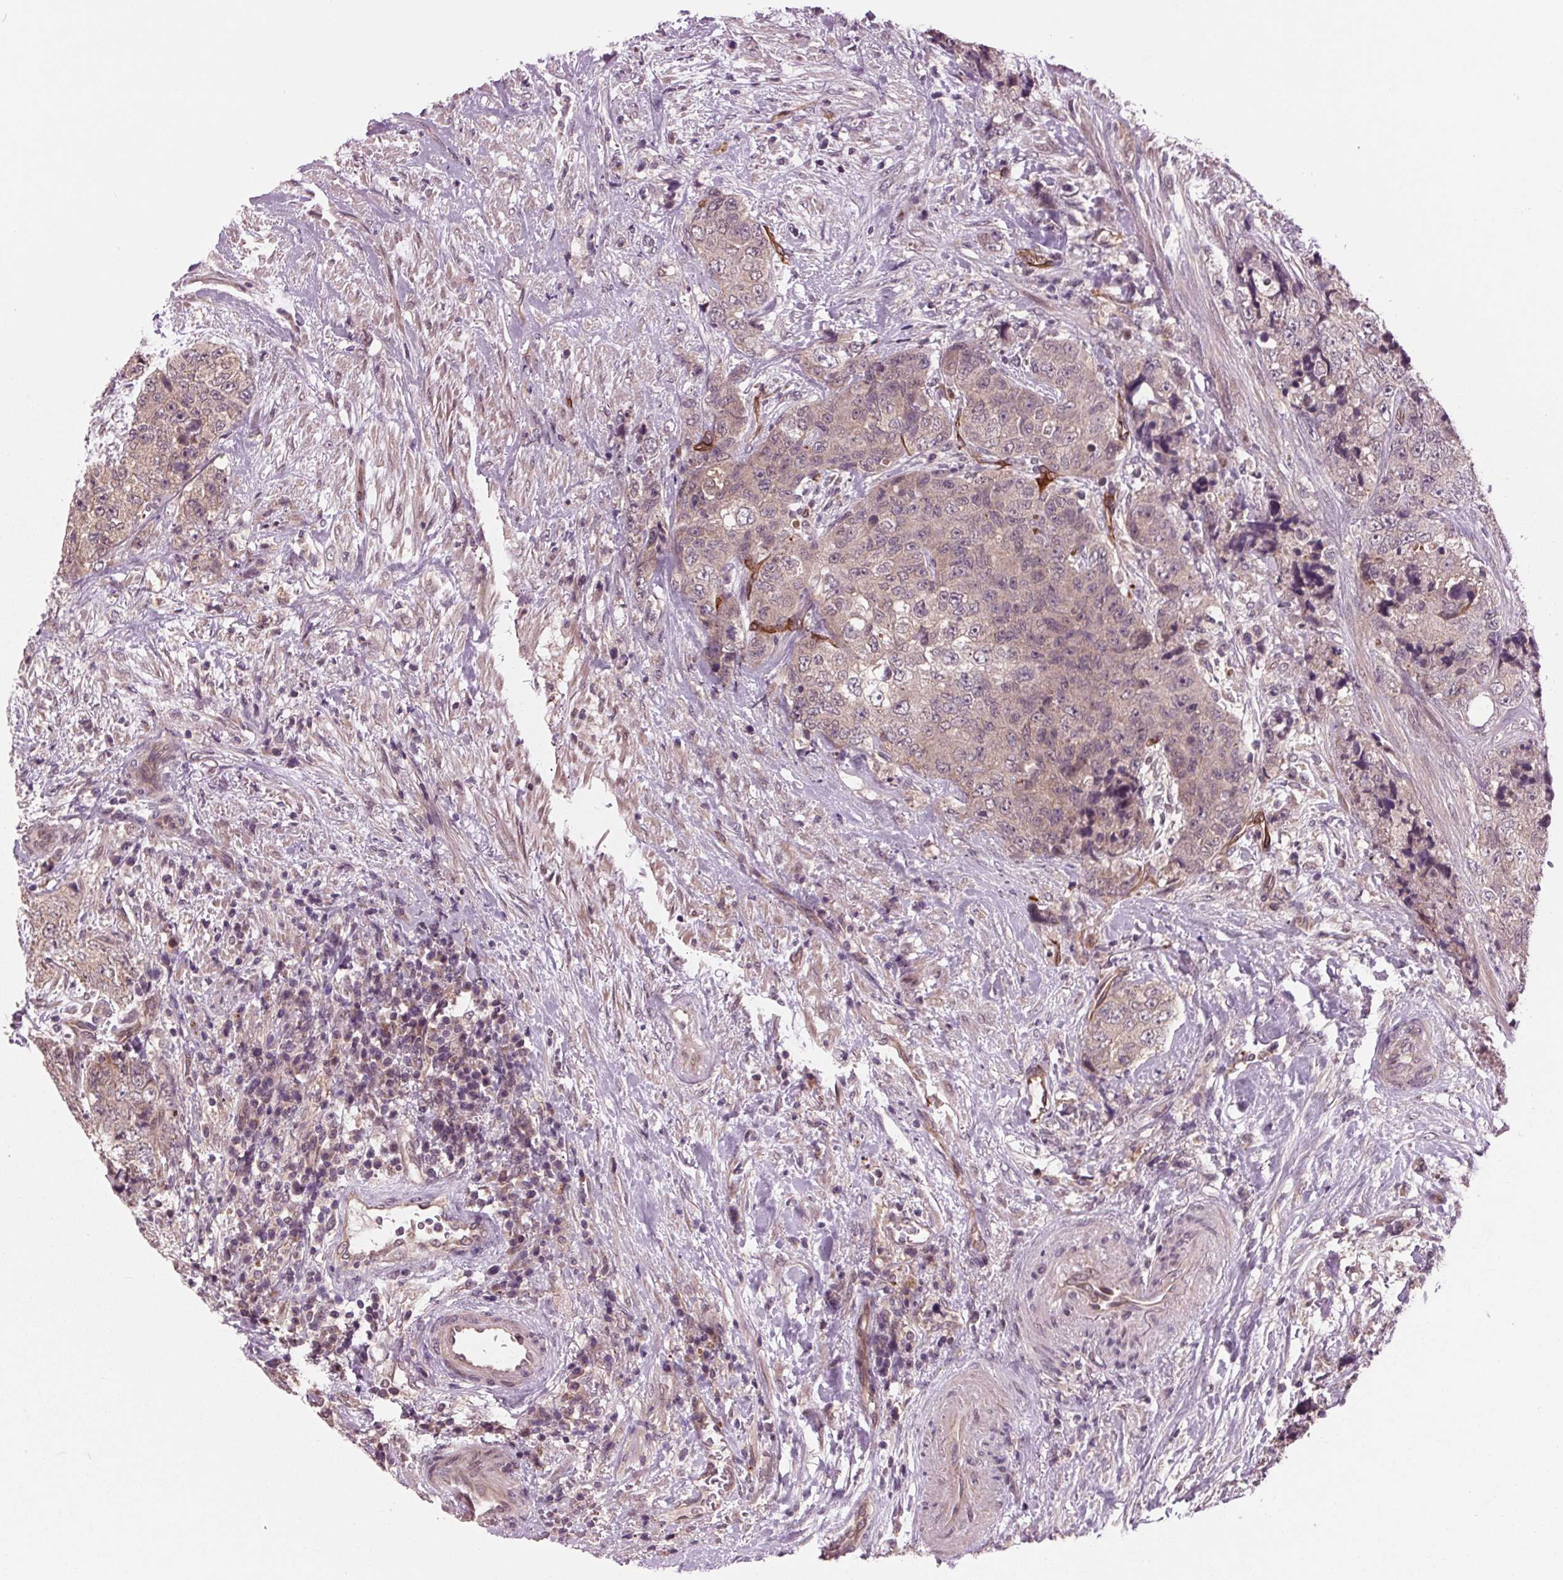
{"staining": {"intensity": "weak", "quantity": ">75%", "location": "cytoplasmic/membranous"}, "tissue": "urothelial cancer", "cell_type": "Tumor cells", "image_type": "cancer", "snomed": [{"axis": "morphology", "description": "Urothelial carcinoma, High grade"}, {"axis": "topography", "description": "Urinary bladder"}], "caption": "This is an image of immunohistochemistry staining of urothelial cancer, which shows weak staining in the cytoplasmic/membranous of tumor cells.", "gene": "MAPK8", "patient": {"sex": "female", "age": 78}}